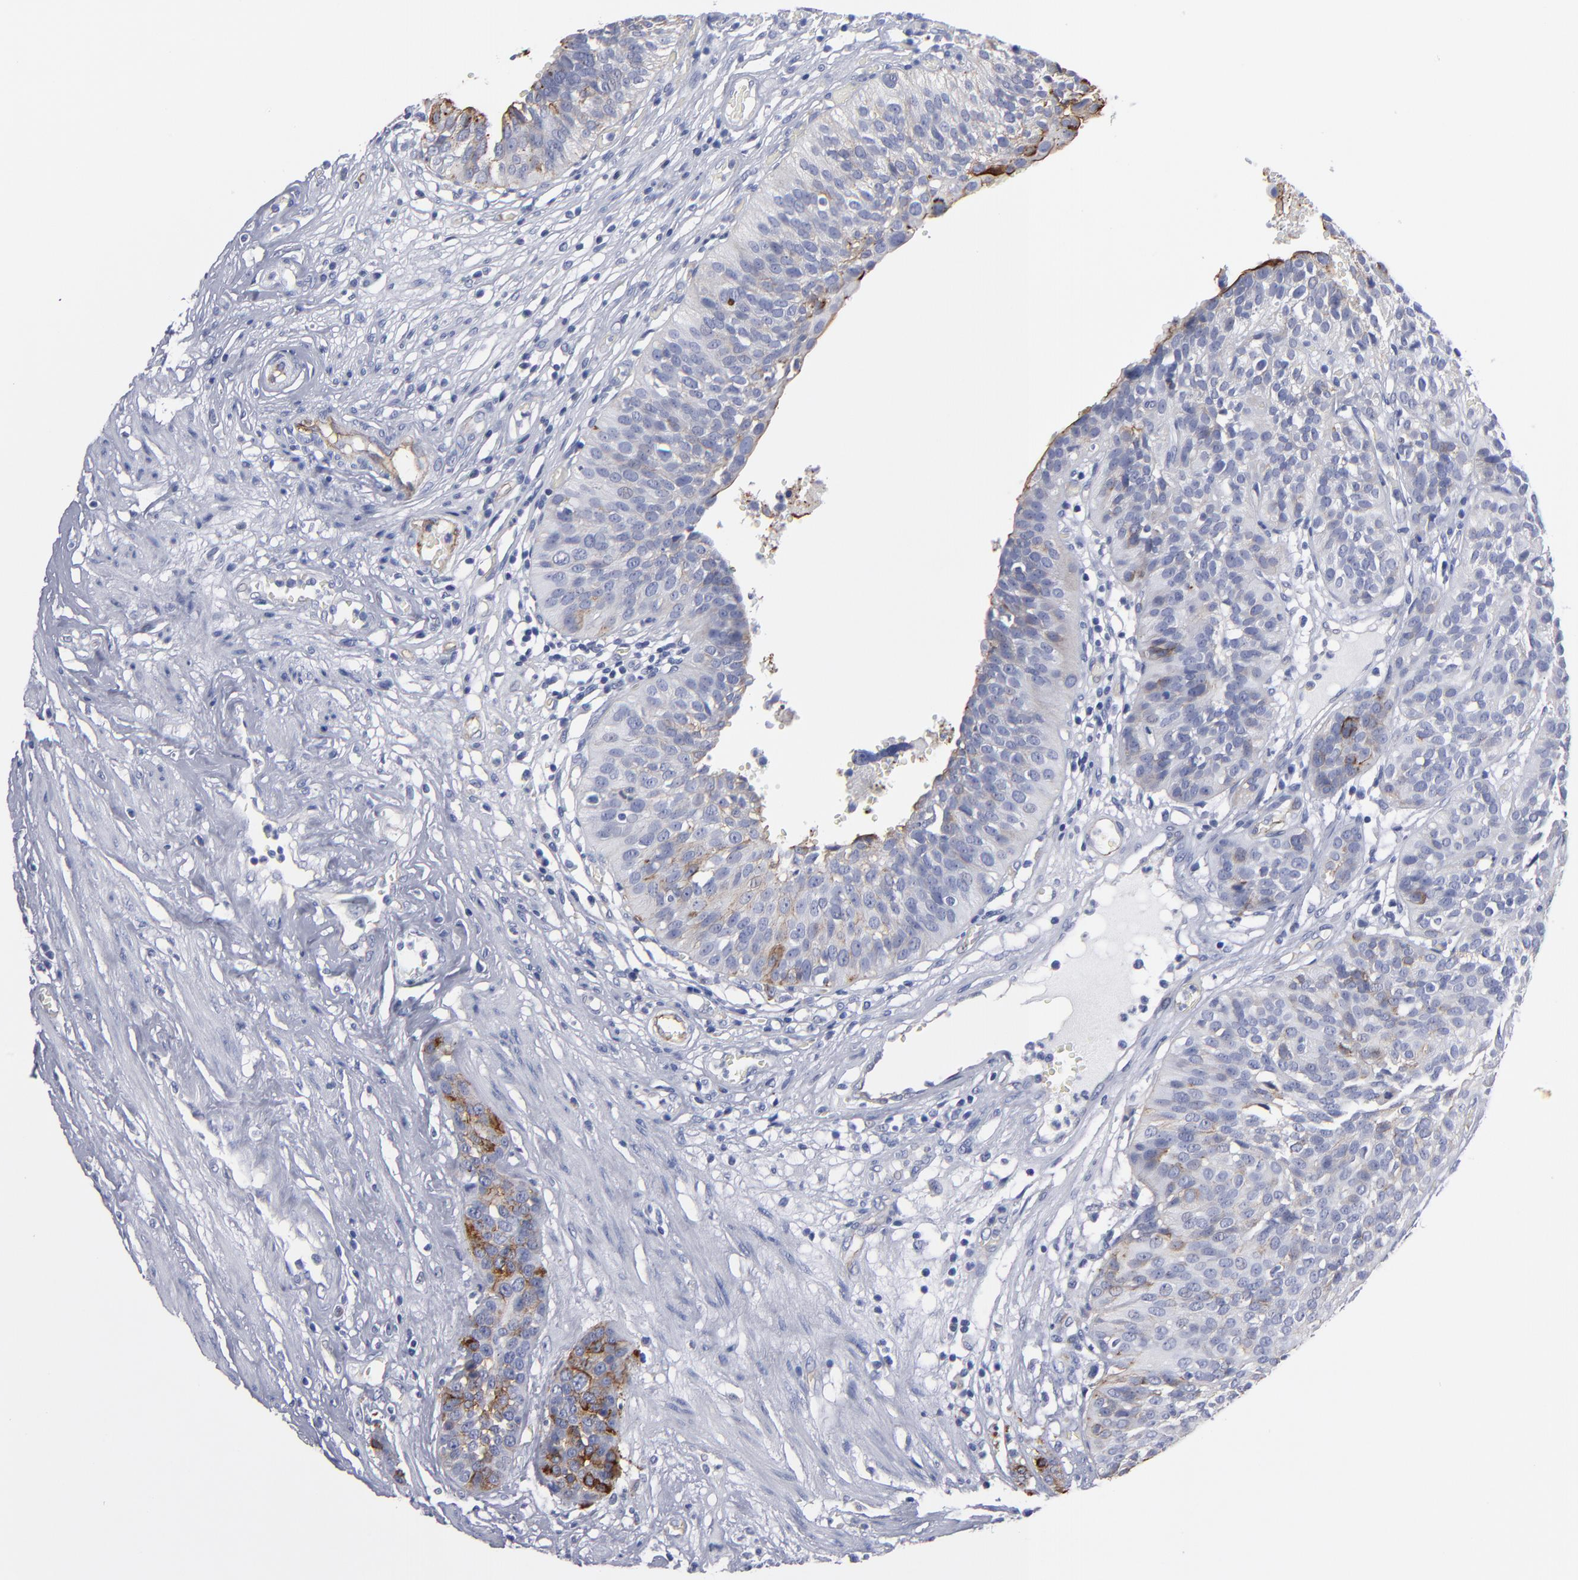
{"staining": {"intensity": "weak", "quantity": "<25%", "location": "cytoplasmic/membranous"}, "tissue": "urothelial cancer", "cell_type": "Tumor cells", "image_type": "cancer", "snomed": [{"axis": "morphology", "description": "Urothelial carcinoma, High grade"}, {"axis": "topography", "description": "Urinary bladder"}], "caption": "High power microscopy photomicrograph of an immunohistochemistry (IHC) image of urothelial carcinoma (high-grade), revealing no significant expression in tumor cells. The staining was performed using DAB (3,3'-diaminobenzidine) to visualize the protein expression in brown, while the nuclei were stained in blue with hematoxylin (Magnification: 20x).", "gene": "TM4SF1", "patient": {"sex": "male", "age": 56}}